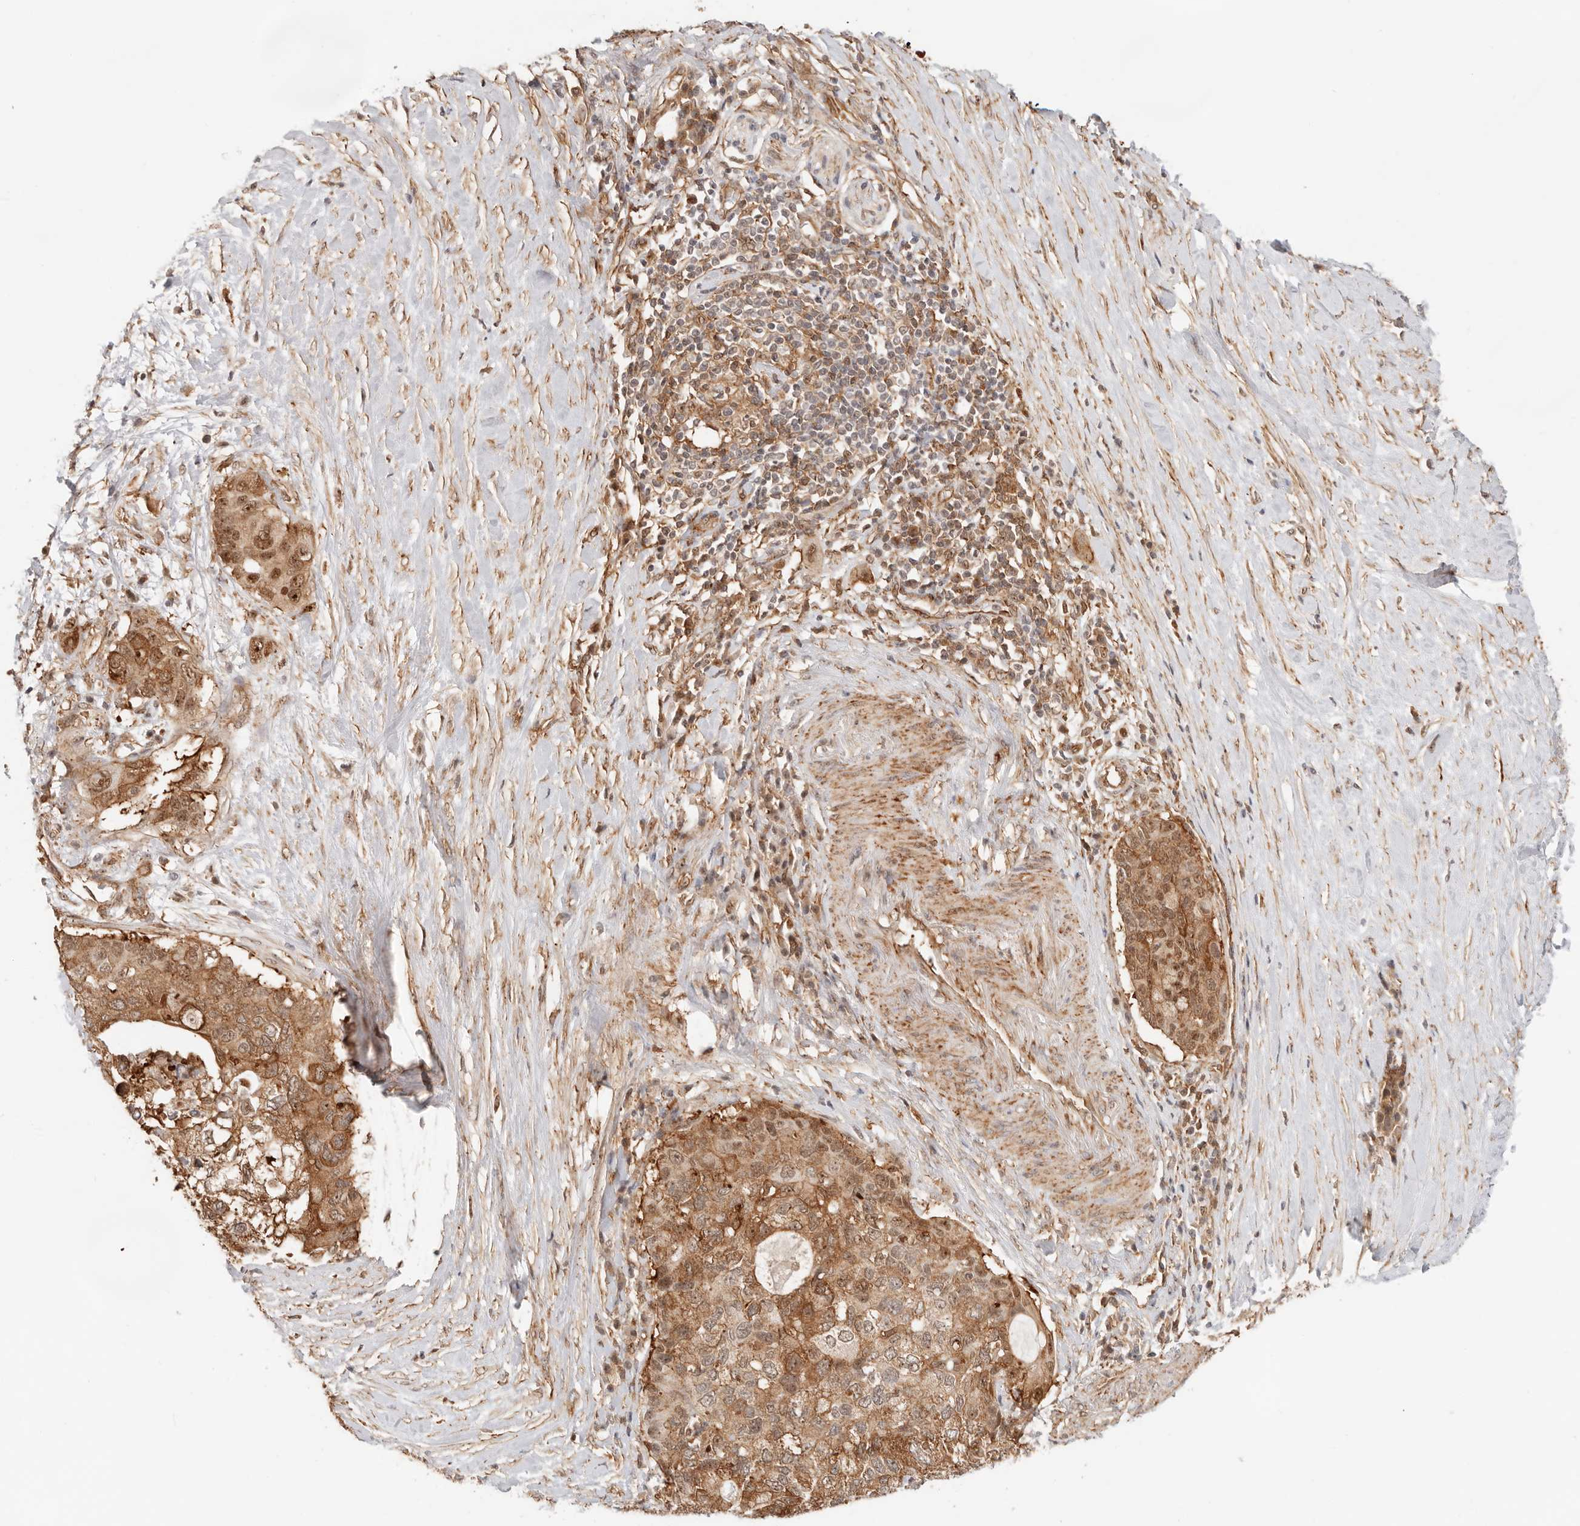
{"staining": {"intensity": "strong", "quantity": ">75%", "location": "cytoplasmic/membranous,nuclear"}, "tissue": "pancreatic cancer", "cell_type": "Tumor cells", "image_type": "cancer", "snomed": [{"axis": "morphology", "description": "Adenocarcinoma, NOS"}, {"axis": "topography", "description": "Pancreas"}], "caption": "Immunohistochemical staining of pancreatic adenocarcinoma exhibits high levels of strong cytoplasmic/membranous and nuclear protein staining in about >75% of tumor cells. (DAB (3,3'-diaminobenzidine) = brown stain, brightfield microscopy at high magnification).", "gene": "HEXD", "patient": {"sex": "female", "age": 56}}